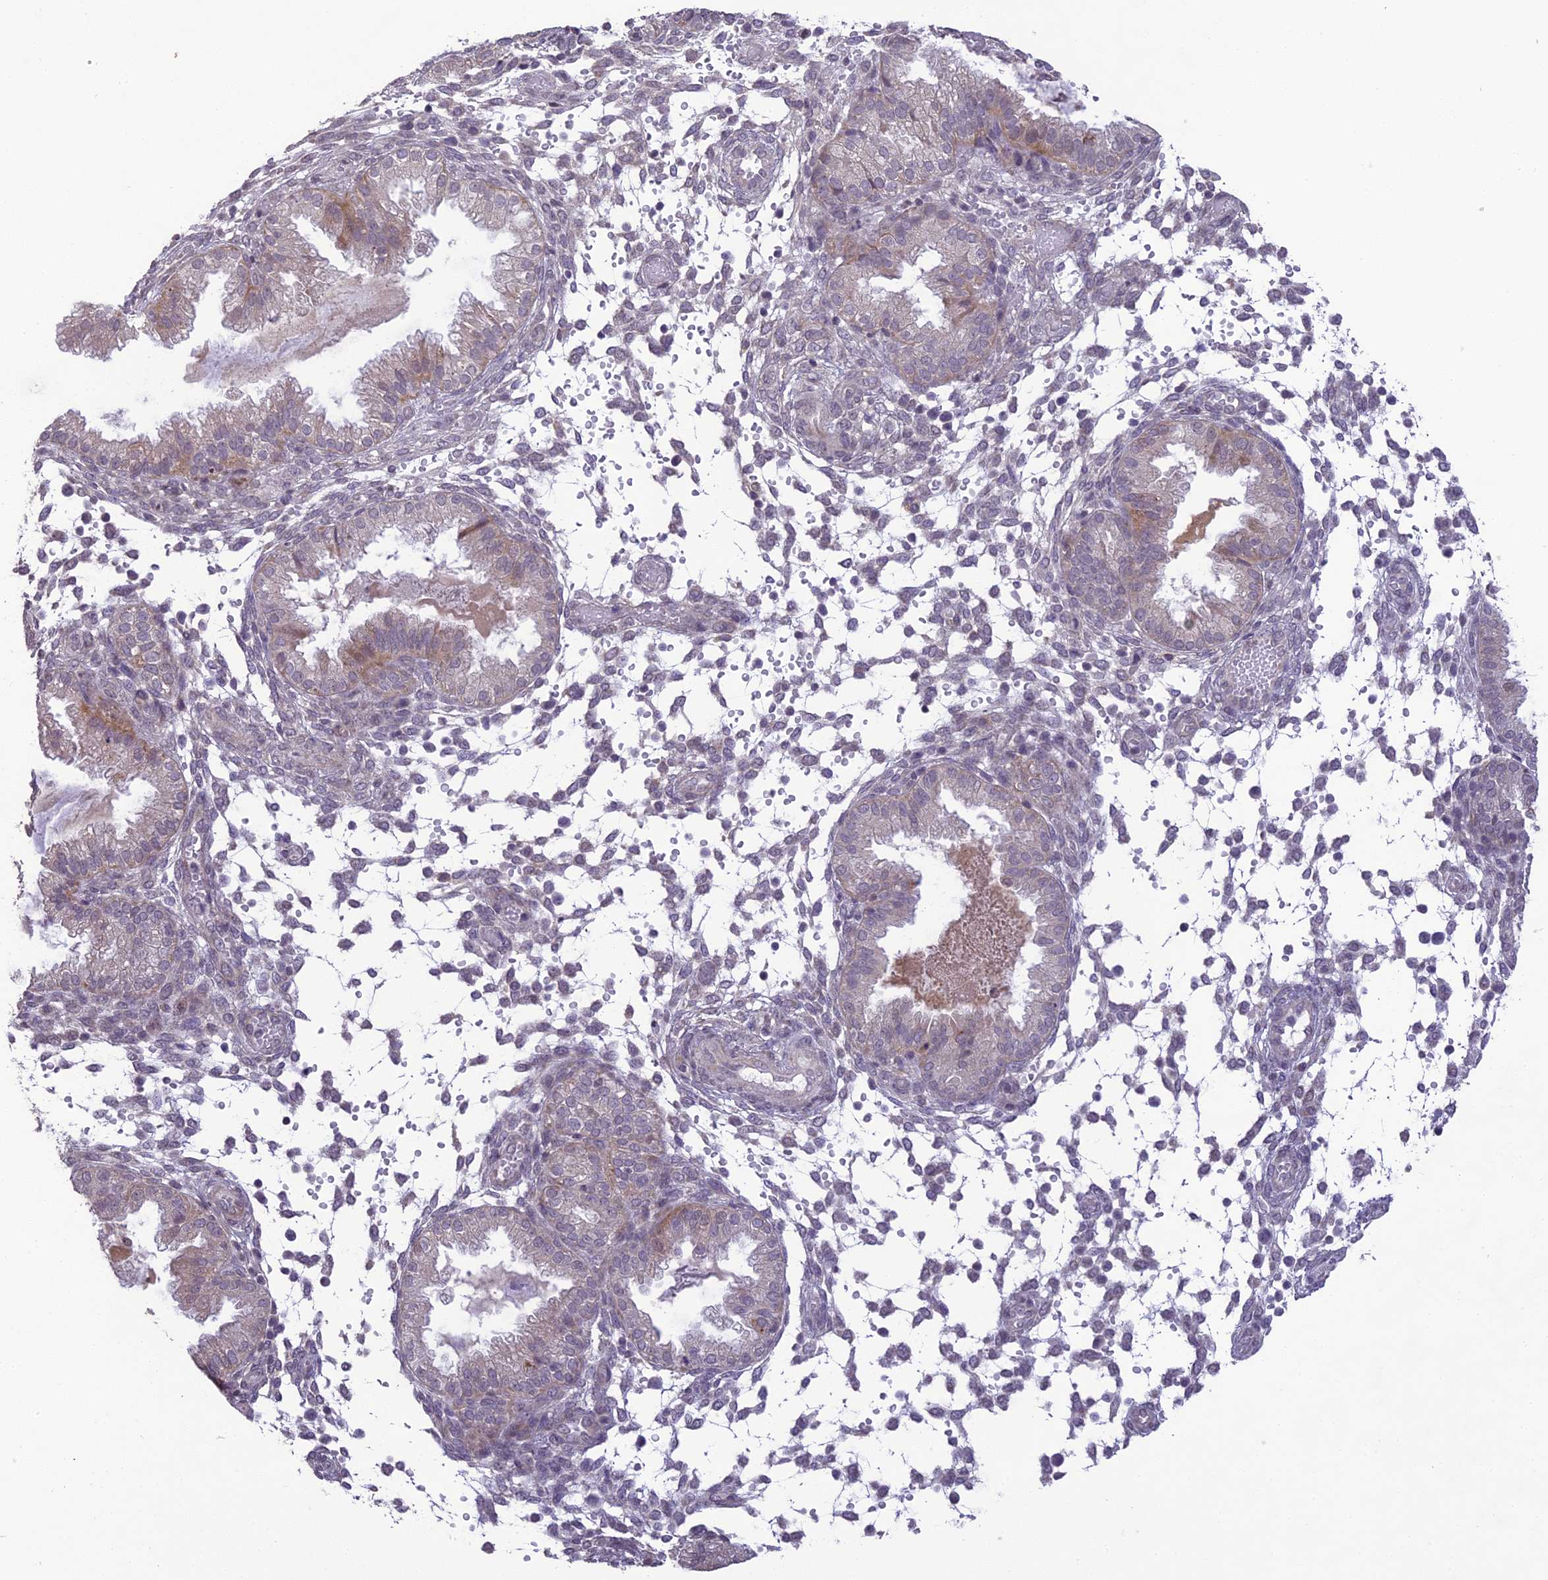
{"staining": {"intensity": "negative", "quantity": "none", "location": "none"}, "tissue": "endometrium", "cell_type": "Cells in endometrial stroma", "image_type": "normal", "snomed": [{"axis": "morphology", "description": "Normal tissue, NOS"}, {"axis": "topography", "description": "Endometrium"}], "caption": "High power microscopy histopathology image of an immunohistochemistry histopathology image of normal endometrium, revealing no significant staining in cells in endometrial stroma.", "gene": "ERG28", "patient": {"sex": "female", "age": 33}}